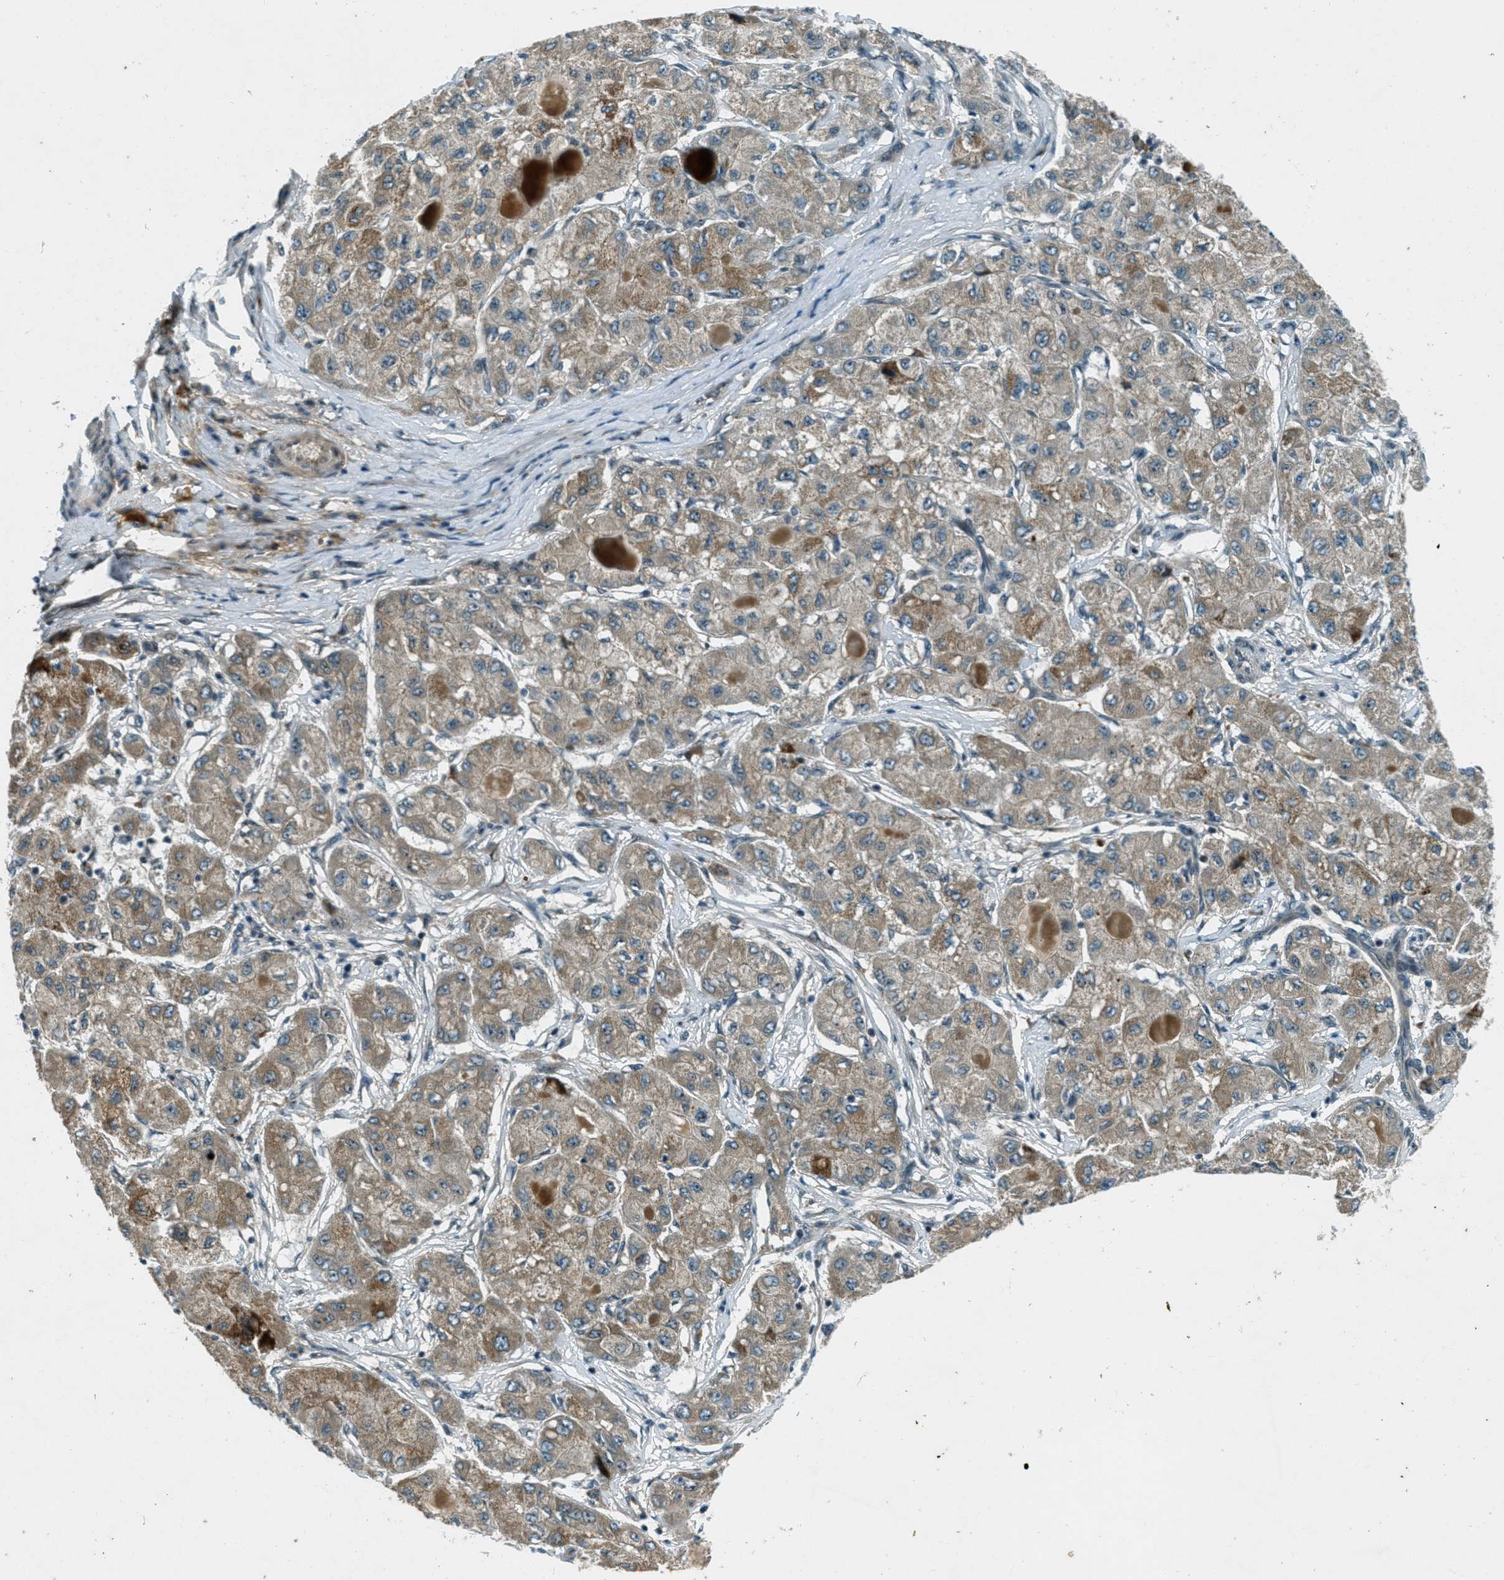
{"staining": {"intensity": "weak", "quantity": ">75%", "location": "cytoplasmic/membranous"}, "tissue": "liver cancer", "cell_type": "Tumor cells", "image_type": "cancer", "snomed": [{"axis": "morphology", "description": "Carcinoma, Hepatocellular, NOS"}, {"axis": "topography", "description": "Liver"}], "caption": "A histopathology image of hepatocellular carcinoma (liver) stained for a protein exhibits weak cytoplasmic/membranous brown staining in tumor cells.", "gene": "STK11", "patient": {"sex": "male", "age": 80}}